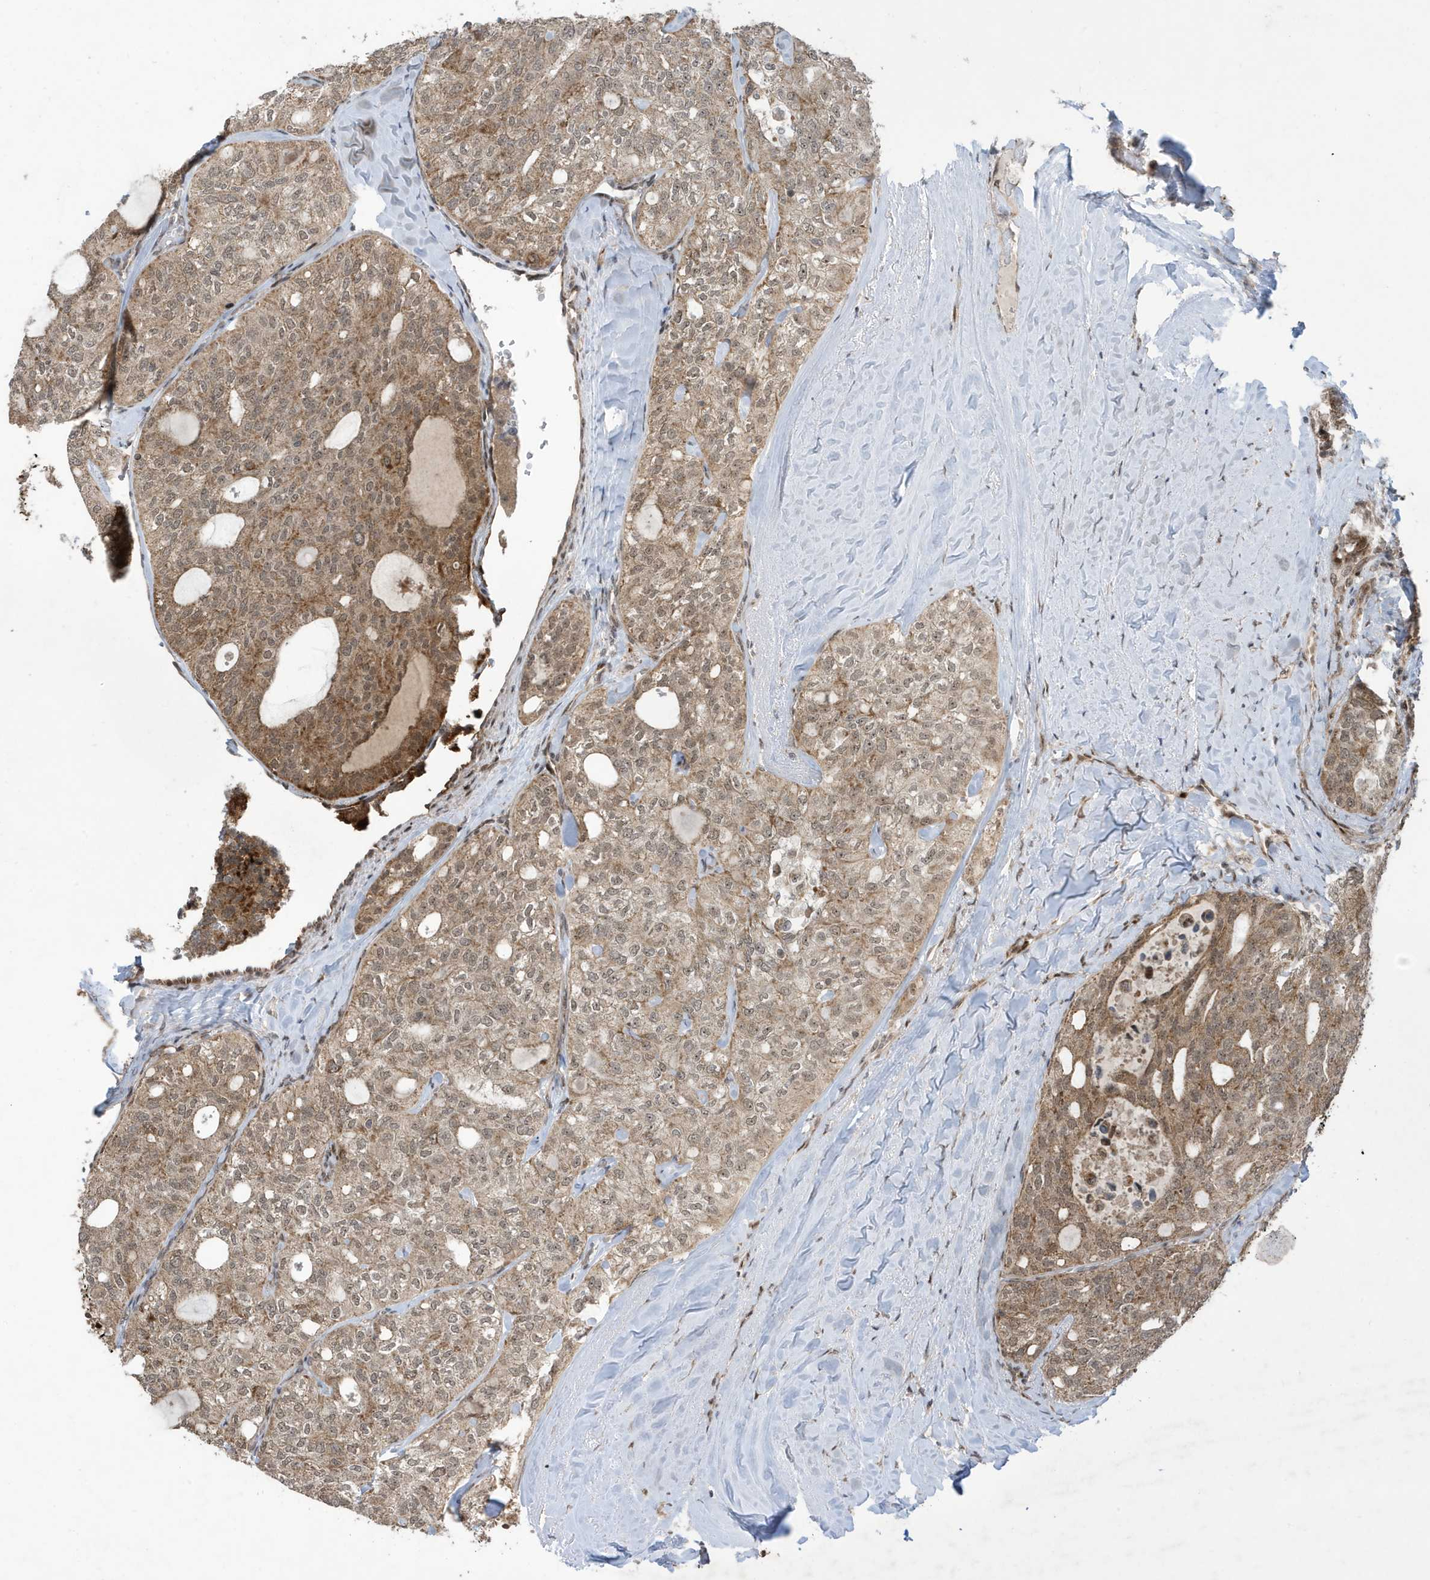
{"staining": {"intensity": "moderate", "quantity": ">75%", "location": "cytoplasmic/membranous,nuclear"}, "tissue": "thyroid cancer", "cell_type": "Tumor cells", "image_type": "cancer", "snomed": [{"axis": "morphology", "description": "Follicular adenoma carcinoma, NOS"}, {"axis": "topography", "description": "Thyroid gland"}], "caption": "High-power microscopy captured an IHC histopathology image of follicular adenoma carcinoma (thyroid), revealing moderate cytoplasmic/membranous and nuclear positivity in approximately >75% of tumor cells.", "gene": "FAM9B", "patient": {"sex": "male", "age": 75}}